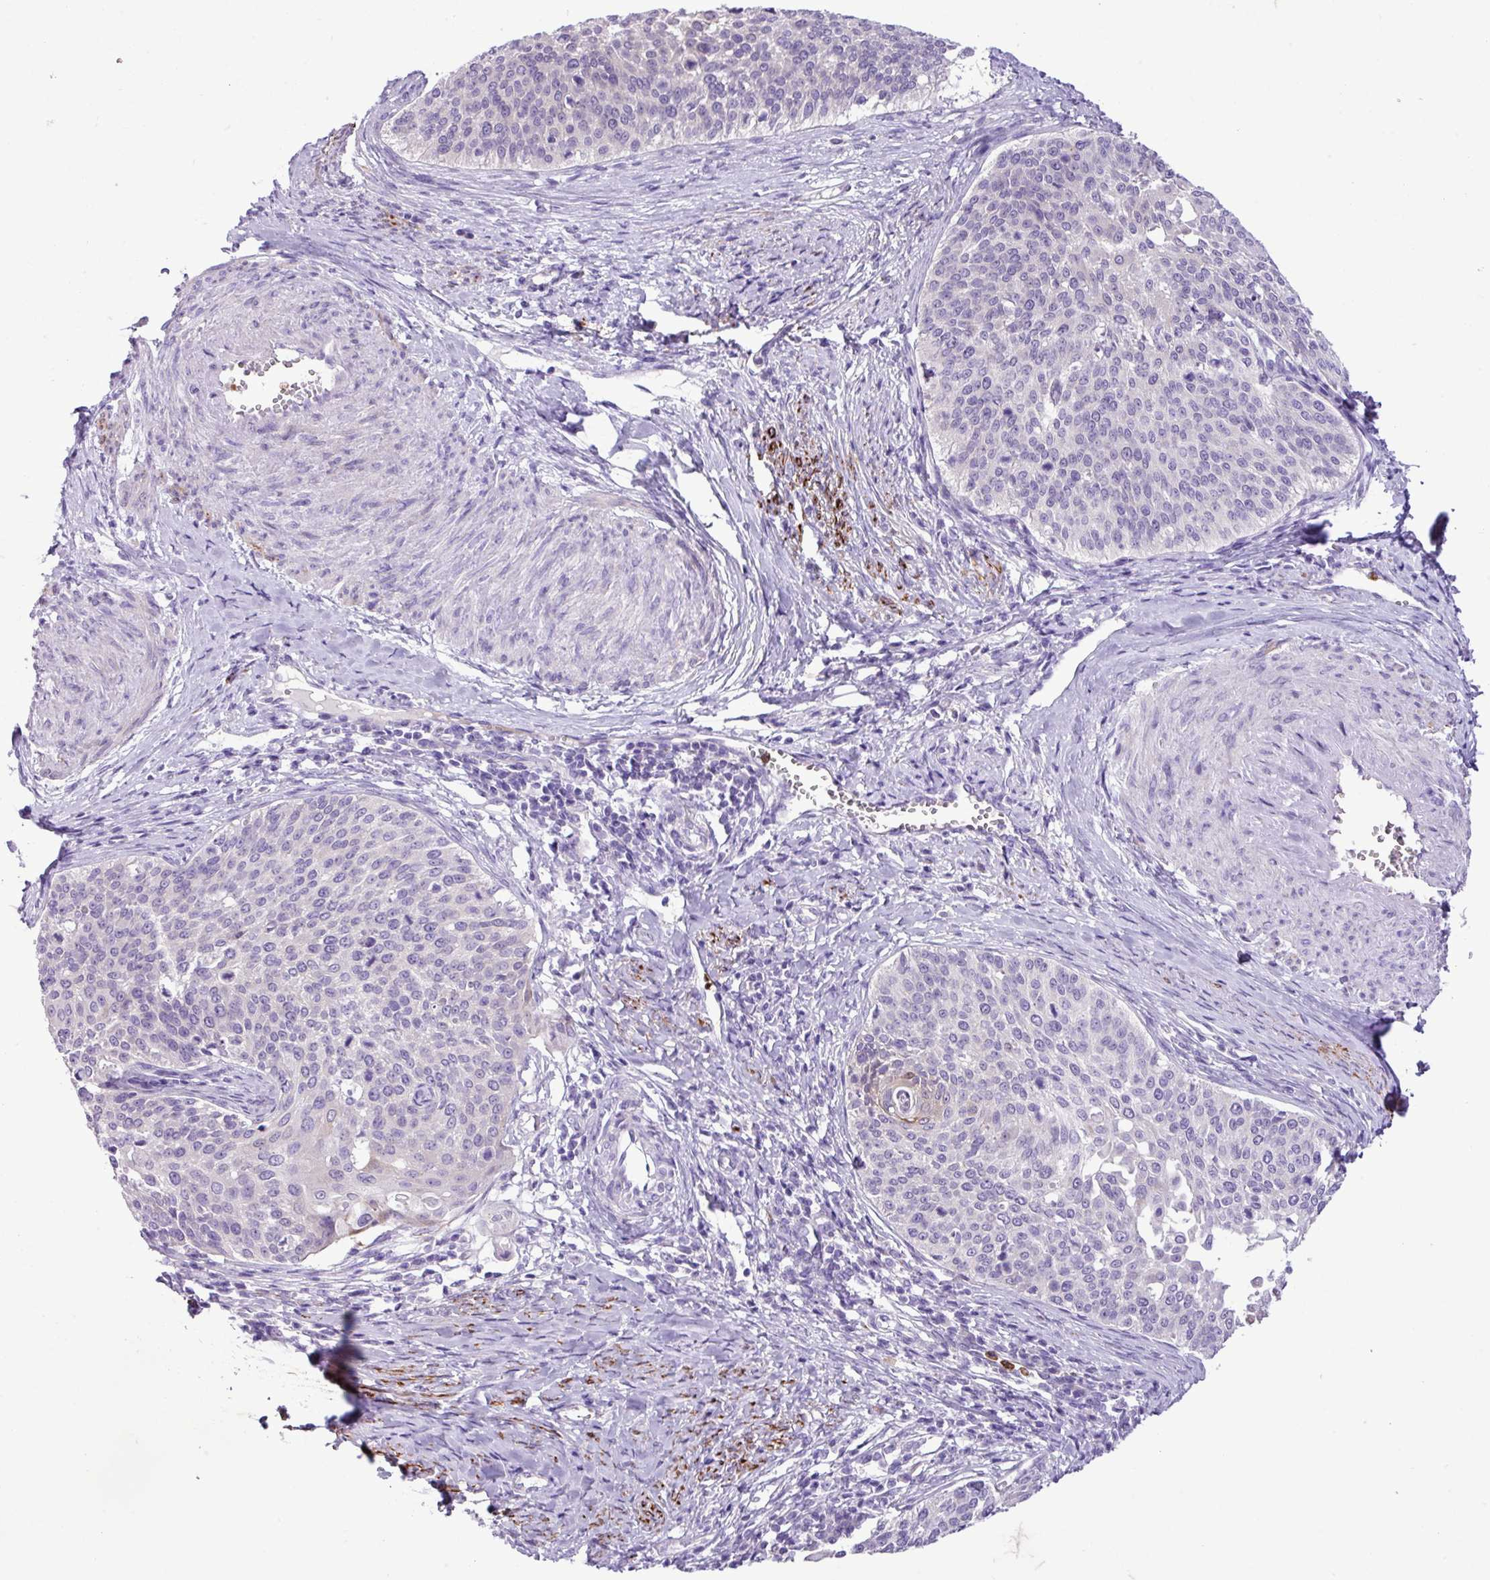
{"staining": {"intensity": "negative", "quantity": "none", "location": "none"}, "tissue": "cervical cancer", "cell_type": "Tumor cells", "image_type": "cancer", "snomed": [{"axis": "morphology", "description": "Squamous cell carcinoma, NOS"}, {"axis": "topography", "description": "Cervix"}], "caption": "Immunohistochemical staining of human cervical squamous cell carcinoma reveals no significant staining in tumor cells. (Brightfield microscopy of DAB (3,3'-diaminobenzidine) immunohistochemistry at high magnification).", "gene": "ZSCAN5A", "patient": {"sex": "female", "age": 44}}